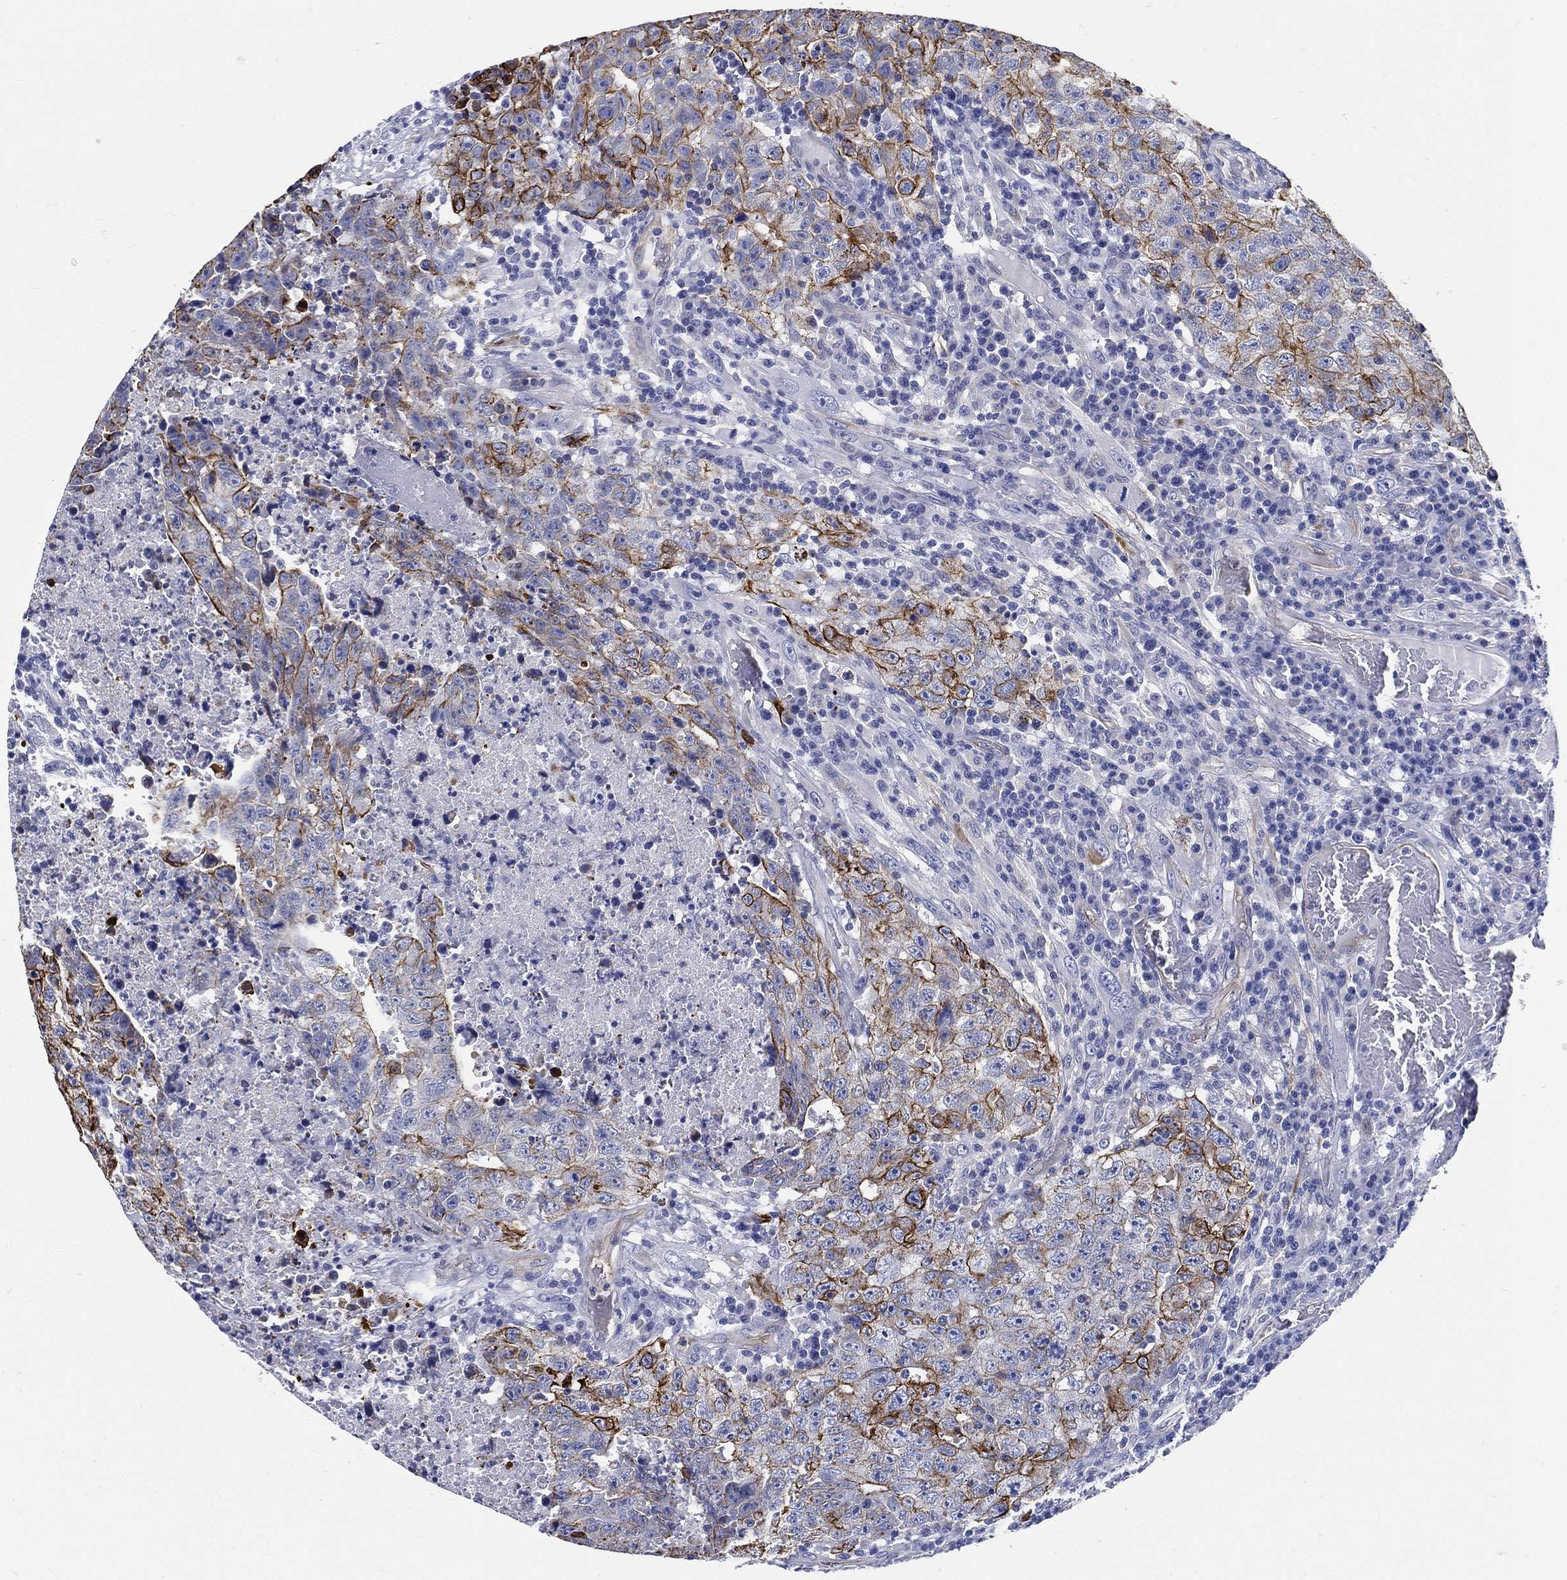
{"staining": {"intensity": "strong", "quantity": "<25%", "location": "cytoplasmic/membranous"}, "tissue": "testis cancer", "cell_type": "Tumor cells", "image_type": "cancer", "snomed": [{"axis": "morphology", "description": "Necrosis, NOS"}, {"axis": "morphology", "description": "Carcinoma, Embryonal, NOS"}, {"axis": "topography", "description": "Testis"}], "caption": "Testis cancer tissue displays strong cytoplasmic/membranous expression in about <25% of tumor cells, visualized by immunohistochemistry.", "gene": "NEDD9", "patient": {"sex": "male", "age": 19}}